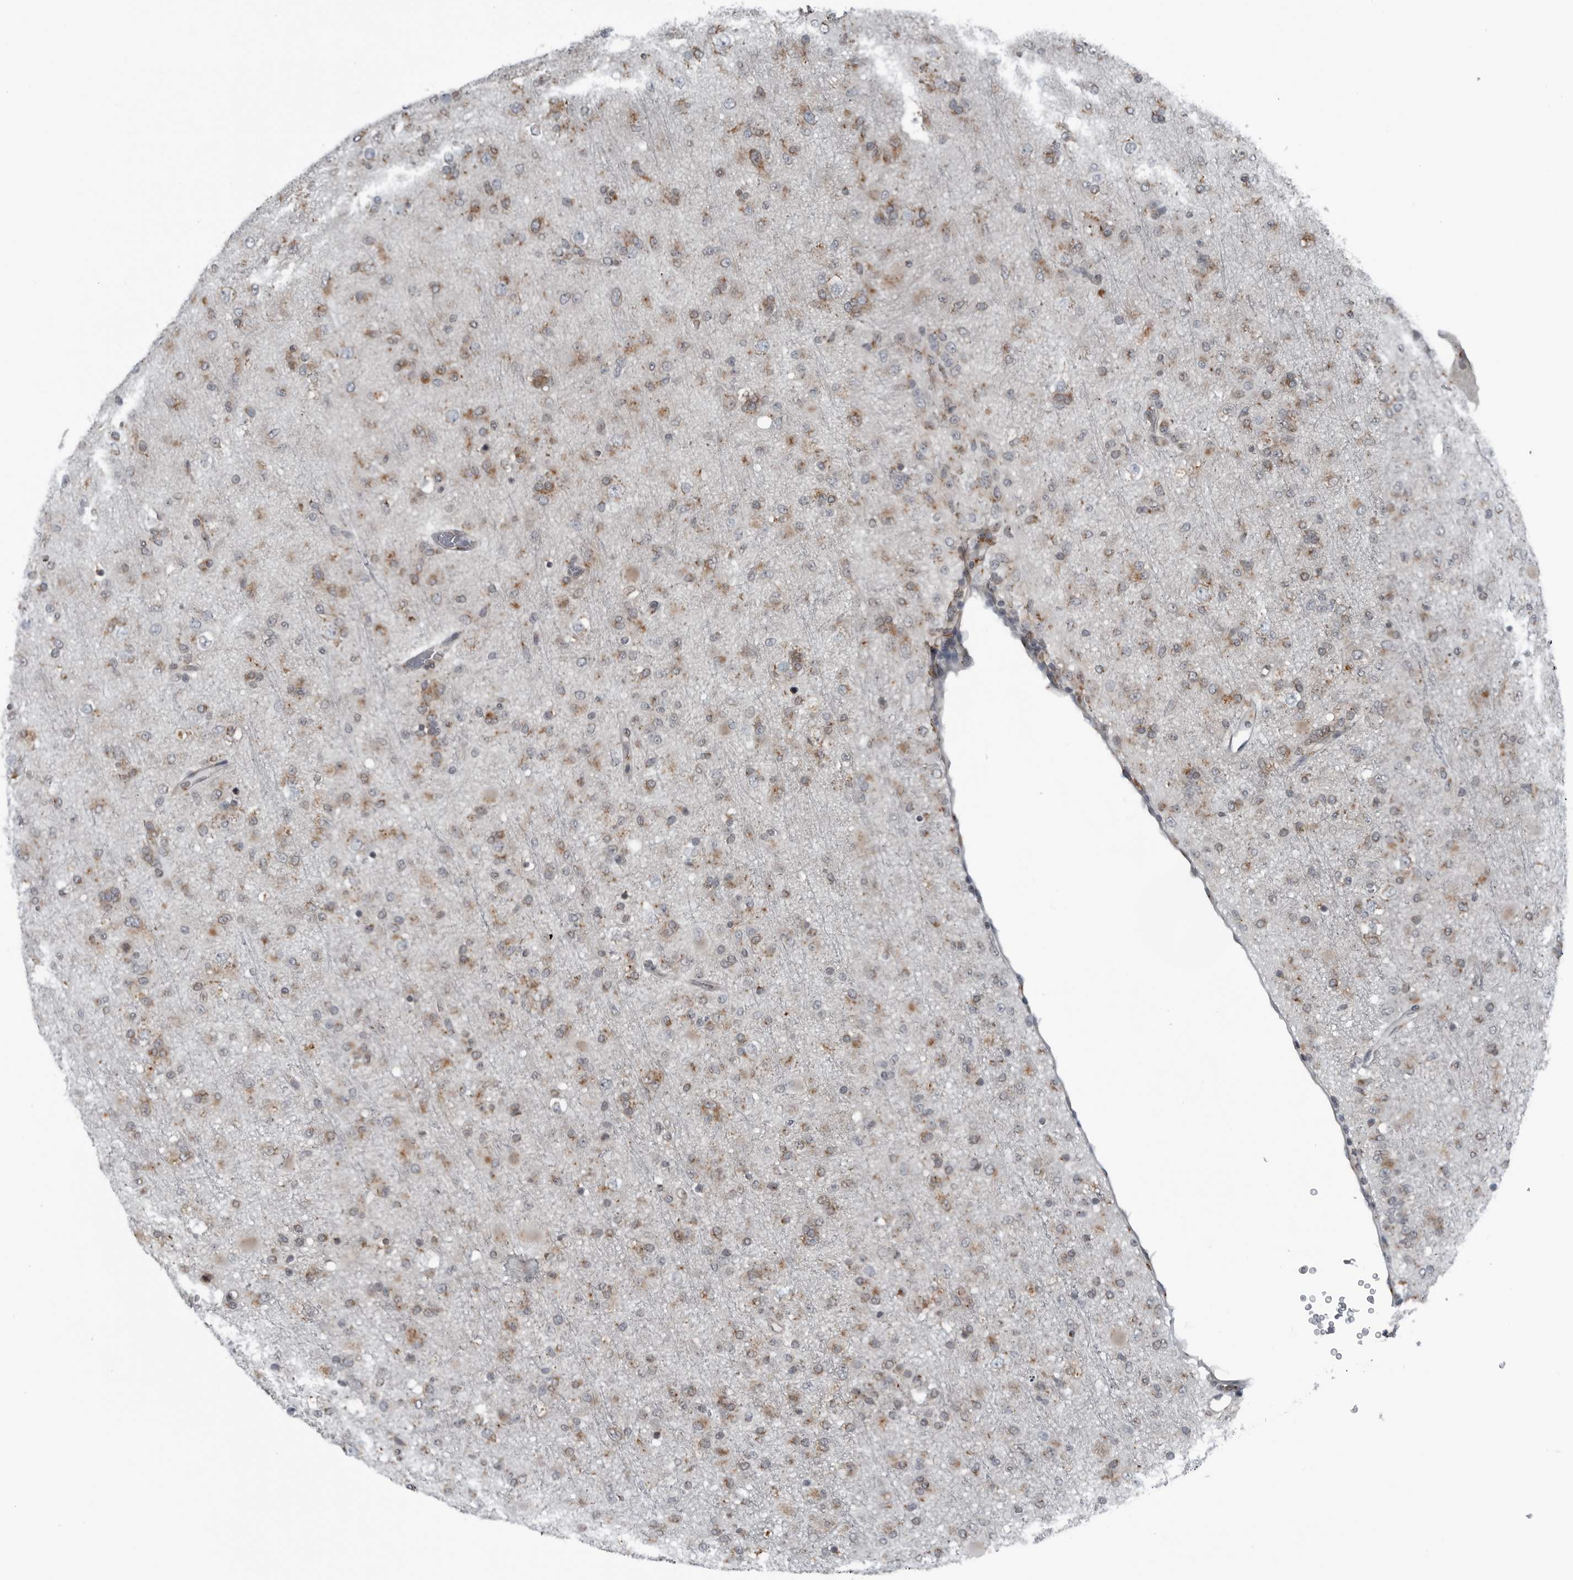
{"staining": {"intensity": "weak", "quantity": "25%-75%", "location": "cytoplasmic/membranous"}, "tissue": "glioma", "cell_type": "Tumor cells", "image_type": "cancer", "snomed": [{"axis": "morphology", "description": "Glioma, malignant, Low grade"}, {"axis": "topography", "description": "Brain"}], "caption": "IHC image of human malignant low-grade glioma stained for a protein (brown), which shows low levels of weak cytoplasmic/membranous expression in approximately 25%-75% of tumor cells.", "gene": "CEP85", "patient": {"sex": "male", "age": 65}}